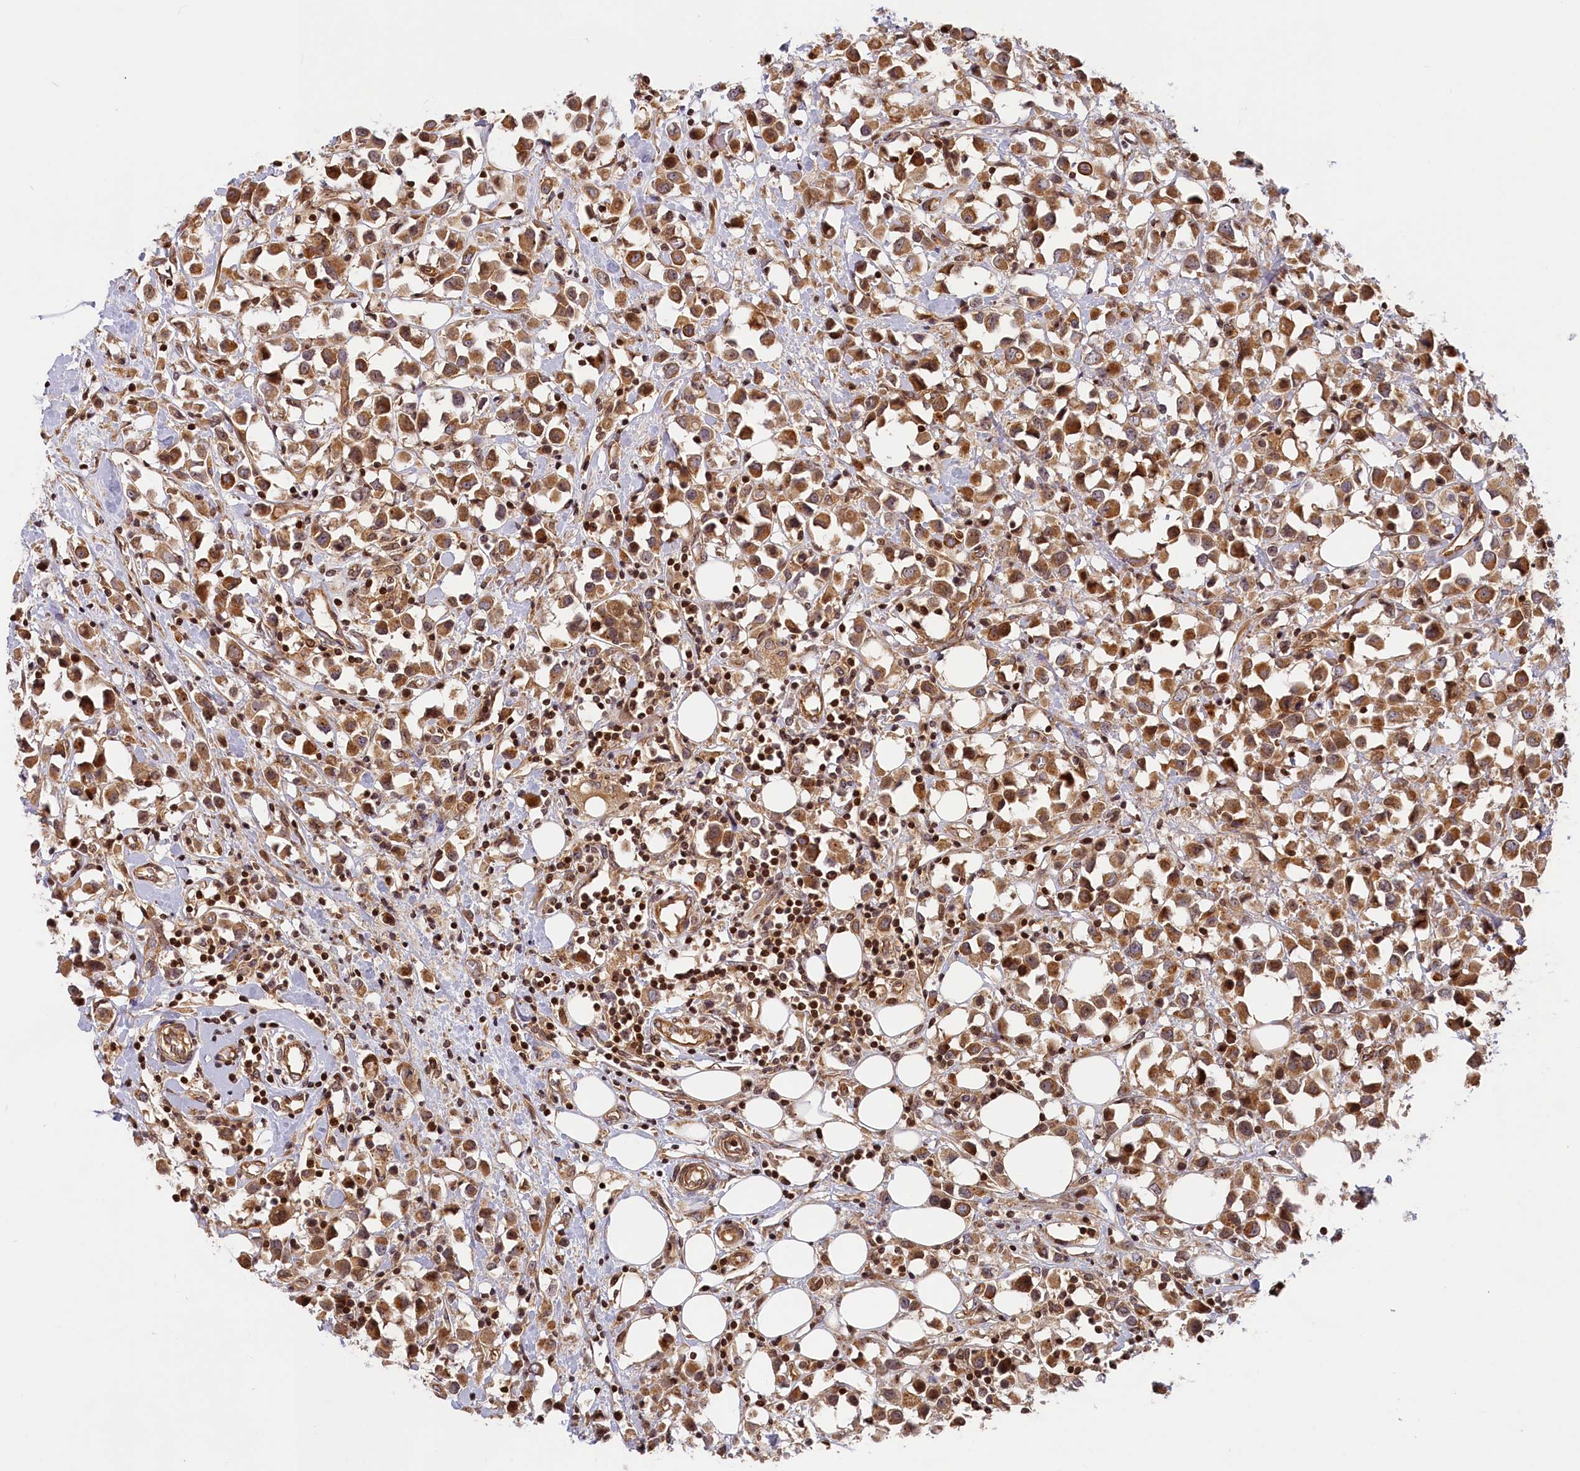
{"staining": {"intensity": "moderate", "quantity": ">75%", "location": "cytoplasmic/membranous"}, "tissue": "breast cancer", "cell_type": "Tumor cells", "image_type": "cancer", "snomed": [{"axis": "morphology", "description": "Duct carcinoma"}, {"axis": "topography", "description": "Breast"}], "caption": "IHC staining of breast infiltrating ductal carcinoma, which displays medium levels of moderate cytoplasmic/membranous positivity in approximately >75% of tumor cells indicating moderate cytoplasmic/membranous protein expression. The staining was performed using DAB (brown) for protein detection and nuclei were counterstained in hematoxylin (blue).", "gene": "CEP44", "patient": {"sex": "female", "age": 61}}